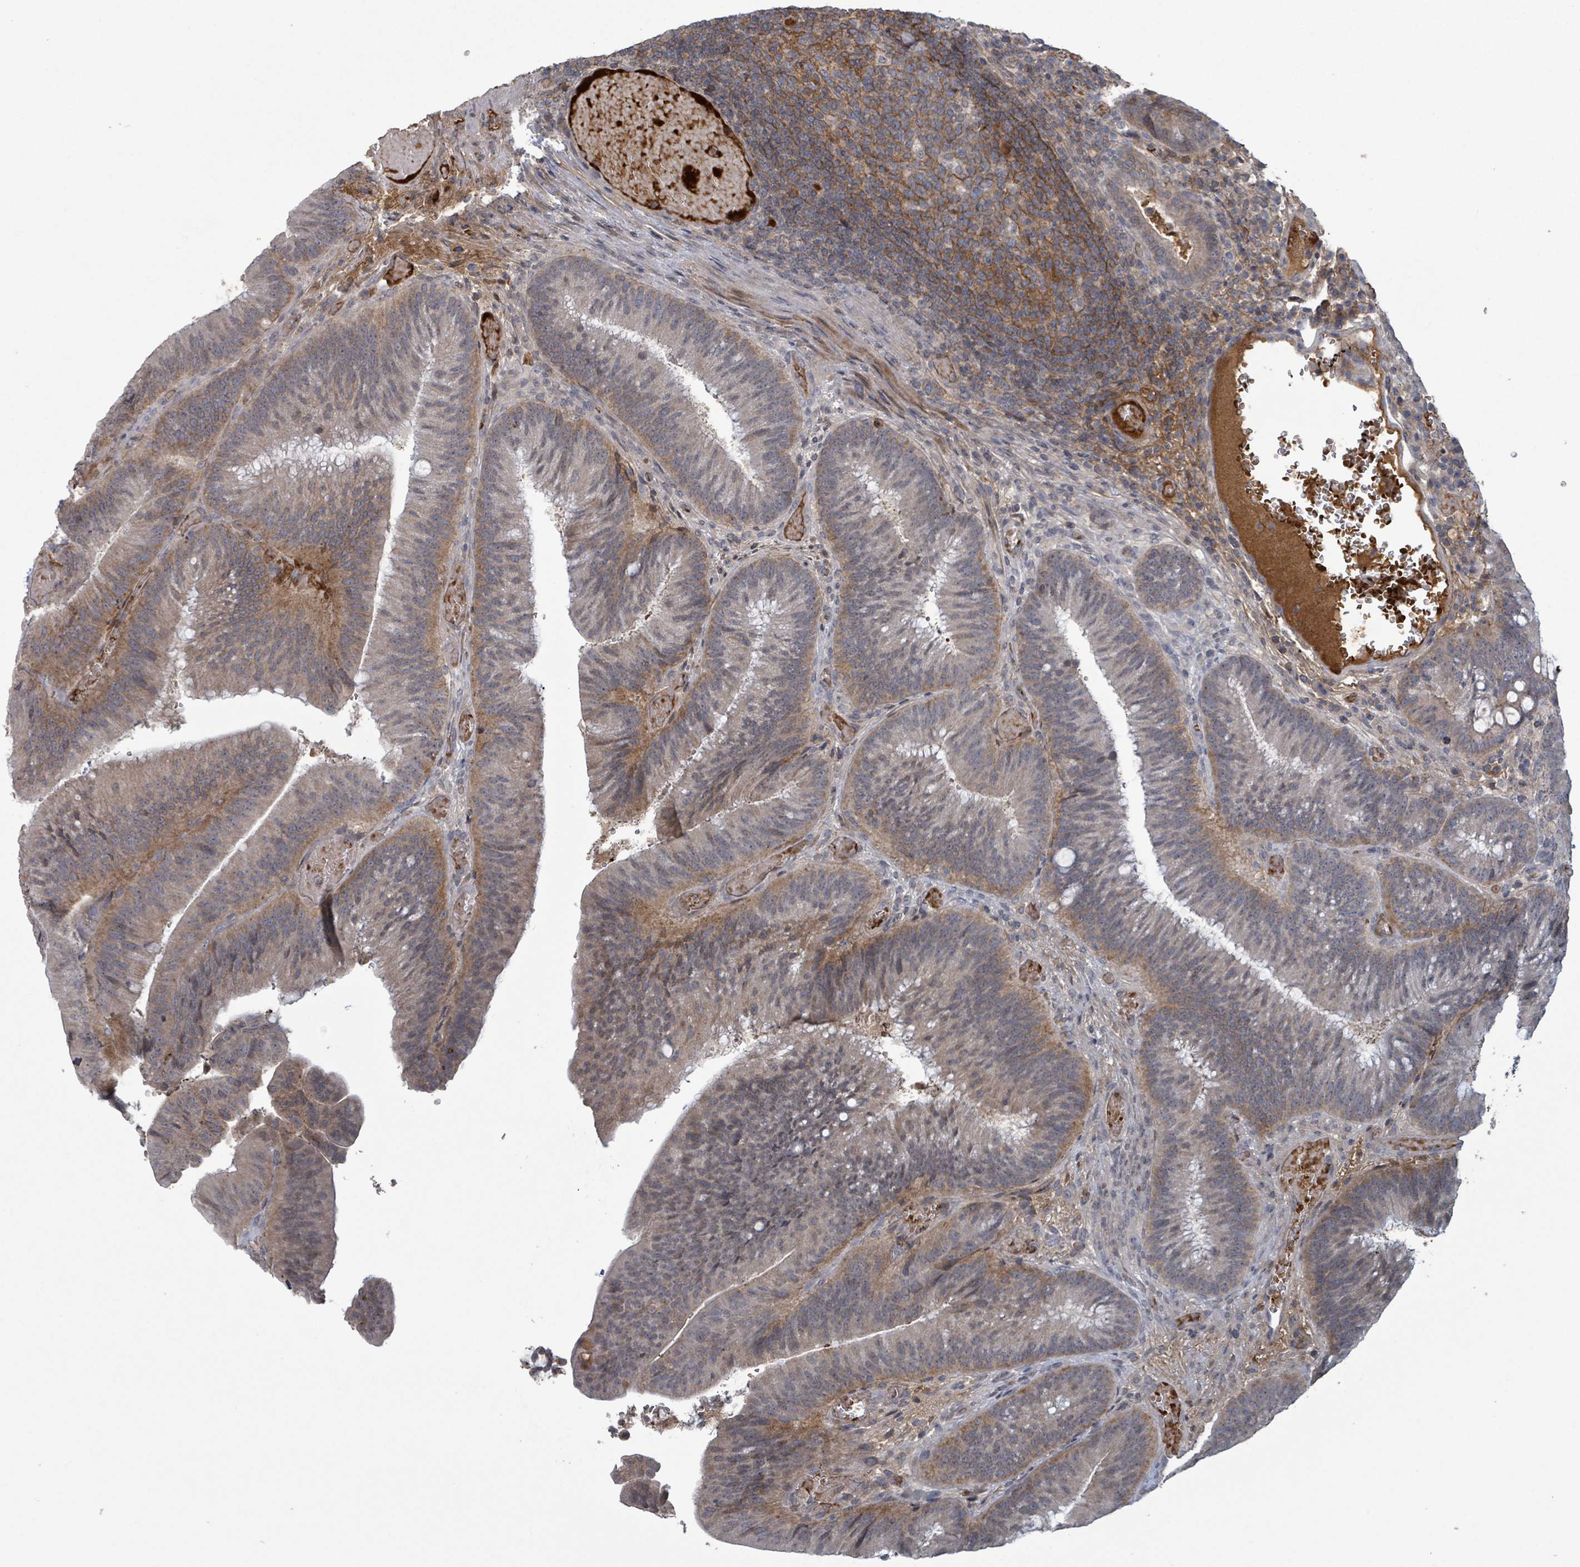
{"staining": {"intensity": "moderate", "quantity": "<25%", "location": "cytoplasmic/membranous"}, "tissue": "colorectal cancer", "cell_type": "Tumor cells", "image_type": "cancer", "snomed": [{"axis": "morphology", "description": "Adenocarcinoma, NOS"}, {"axis": "topography", "description": "Colon"}], "caption": "This histopathology image exhibits immunohistochemistry staining of colorectal cancer (adenocarcinoma), with low moderate cytoplasmic/membranous positivity in approximately <25% of tumor cells.", "gene": "GRM8", "patient": {"sex": "female", "age": 43}}